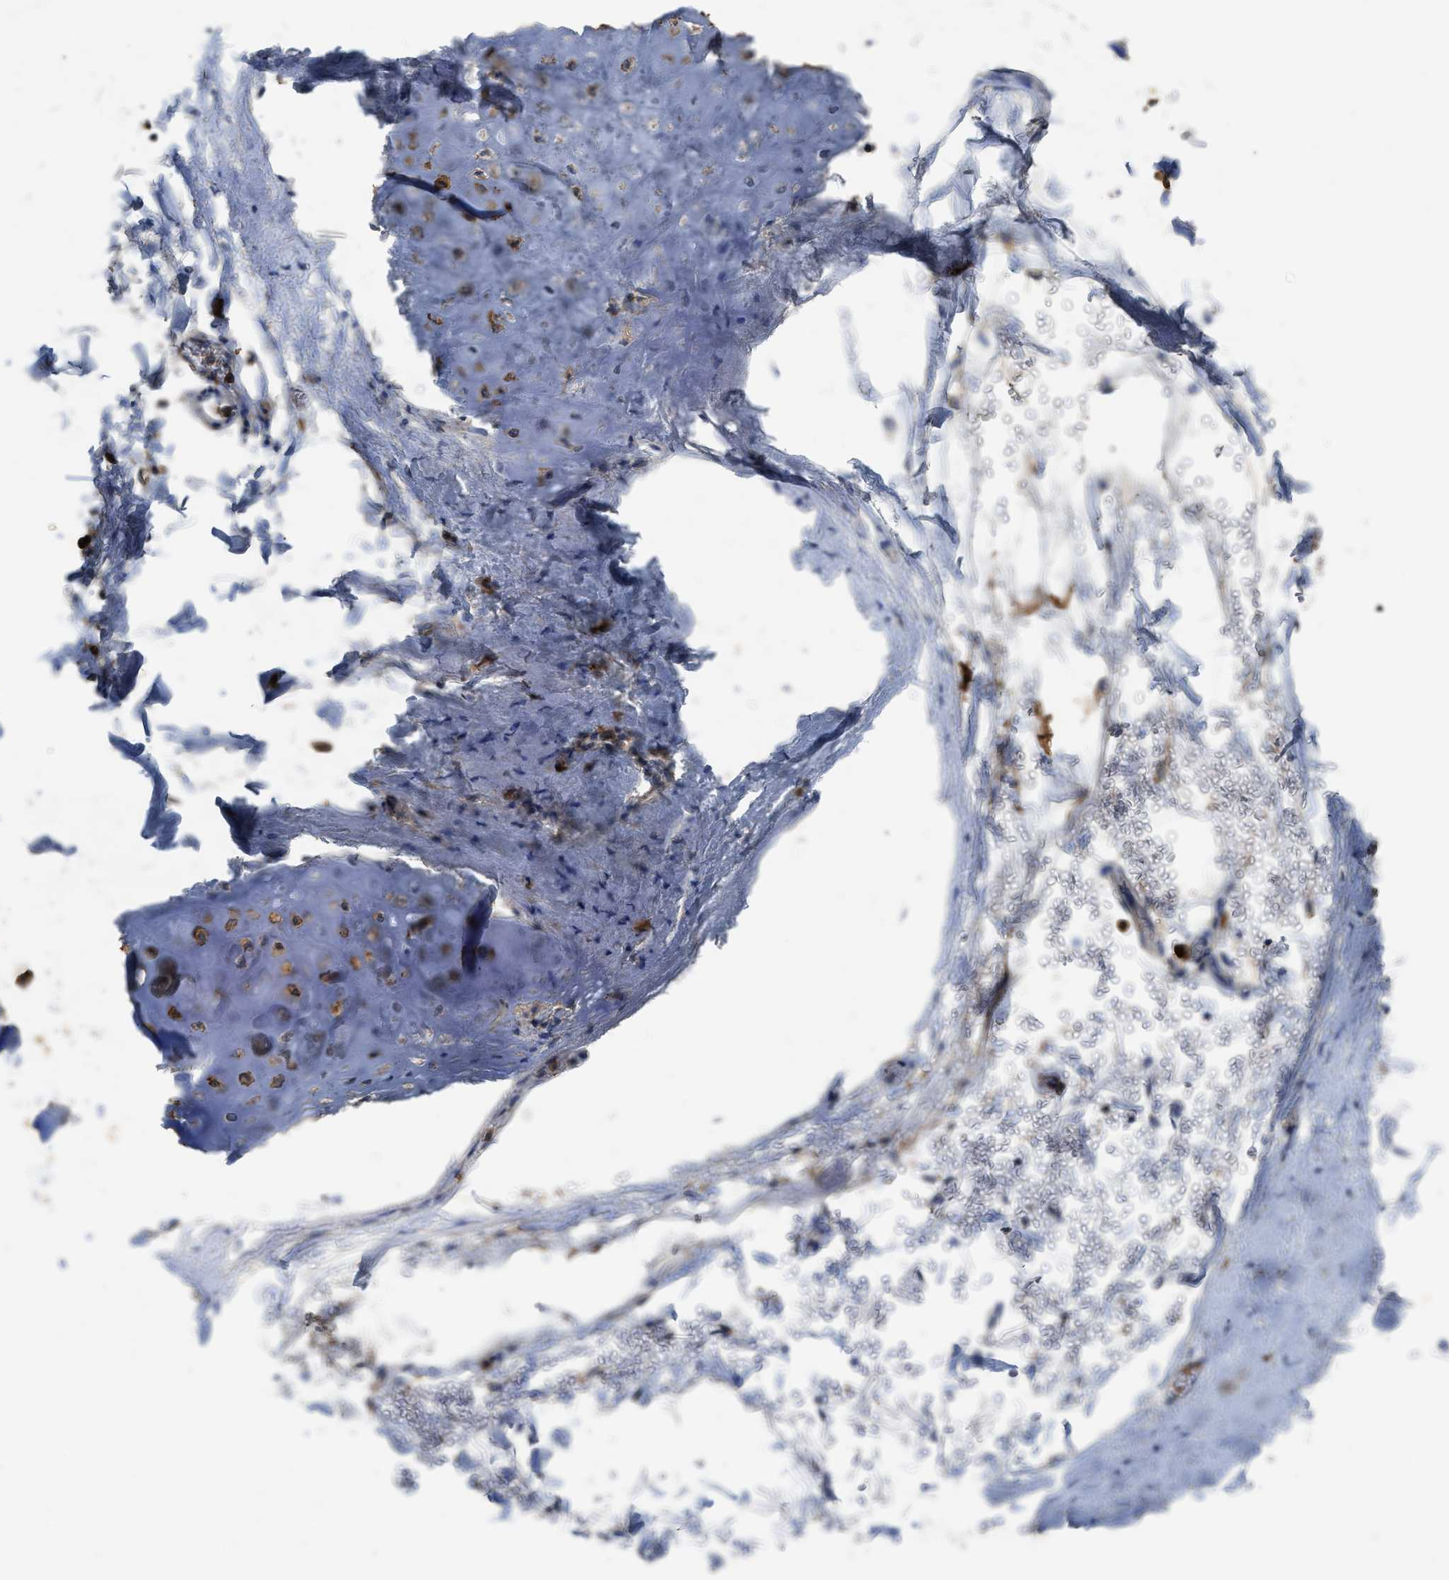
{"staining": {"intensity": "negative", "quantity": "none", "location": "none"}, "tissue": "adipose tissue", "cell_type": "Adipocytes", "image_type": "normal", "snomed": [{"axis": "morphology", "description": "Normal tissue, NOS"}, {"axis": "topography", "description": "Cartilage tissue"}, {"axis": "topography", "description": "Lung"}], "caption": "The IHC micrograph has no significant positivity in adipocytes of adipose tissue. (DAB (3,3'-diaminobenzidine) immunohistochemistry, high magnification).", "gene": "OR51E1", "patient": {"sex": "female", "age": 77}}